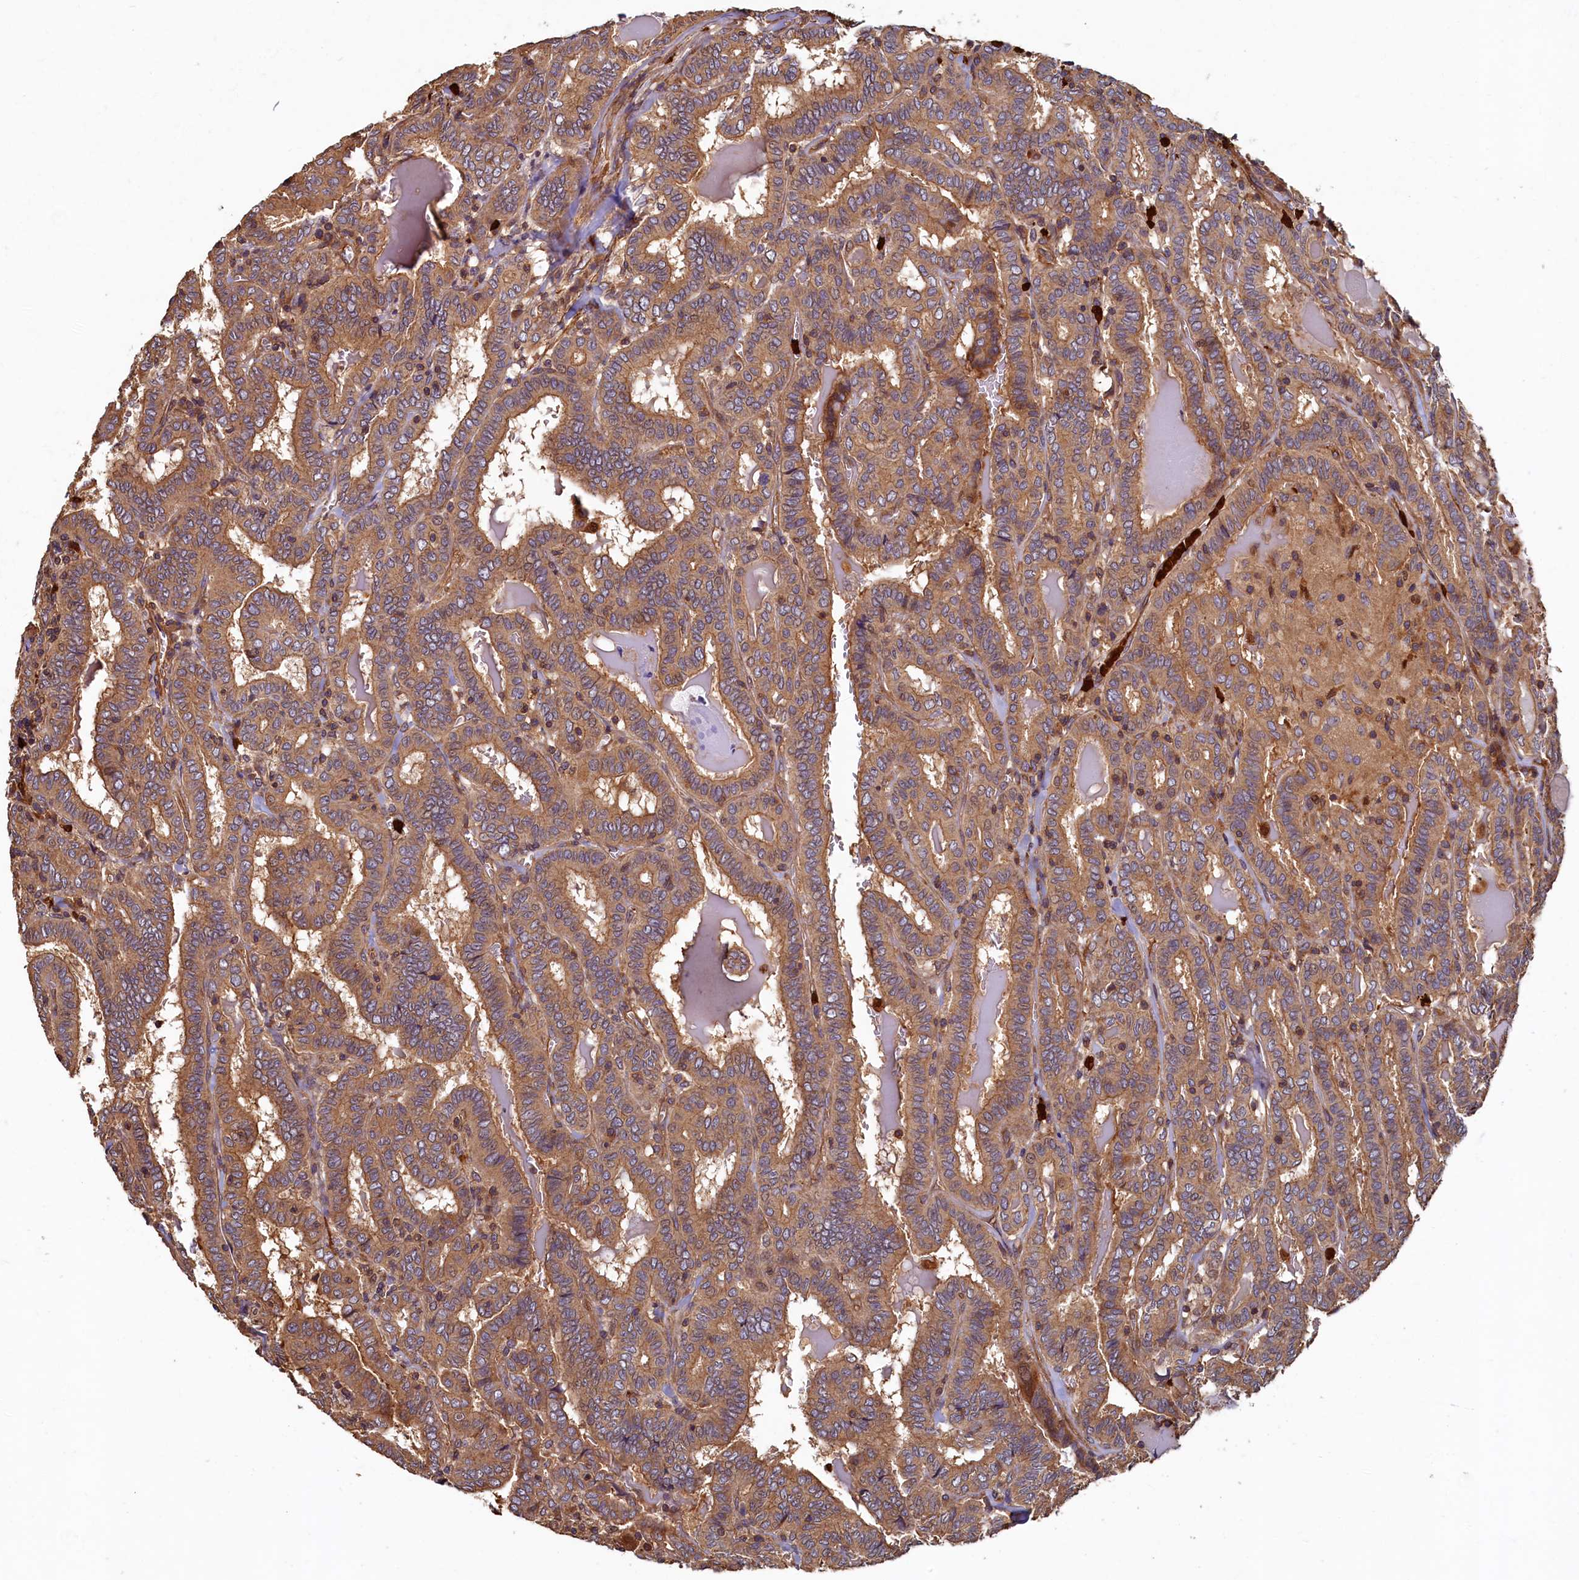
{"staining": {"intensity": "moderate", "quantity": ">75%", "location": "cytoplasmic/membranous"}, "tissue": "thyroid cancer", "cell_type": "Tumor cells", "image_type": "cancer", "snomed": [{"axis": "morphology", "description": "Papillary adenocarcinoma, NOS"}, {"axis": "topography", "description": "Thyroid gland"}], "caption": "There is medium levels of moderate cytoplasmic/membranous expression in tumor cells of thyroid cancer, as demonstrated by immunohistochemical staining (brown color).", "gene": "CCDC102B", "patient": {"sex": "female", "age": 72}}